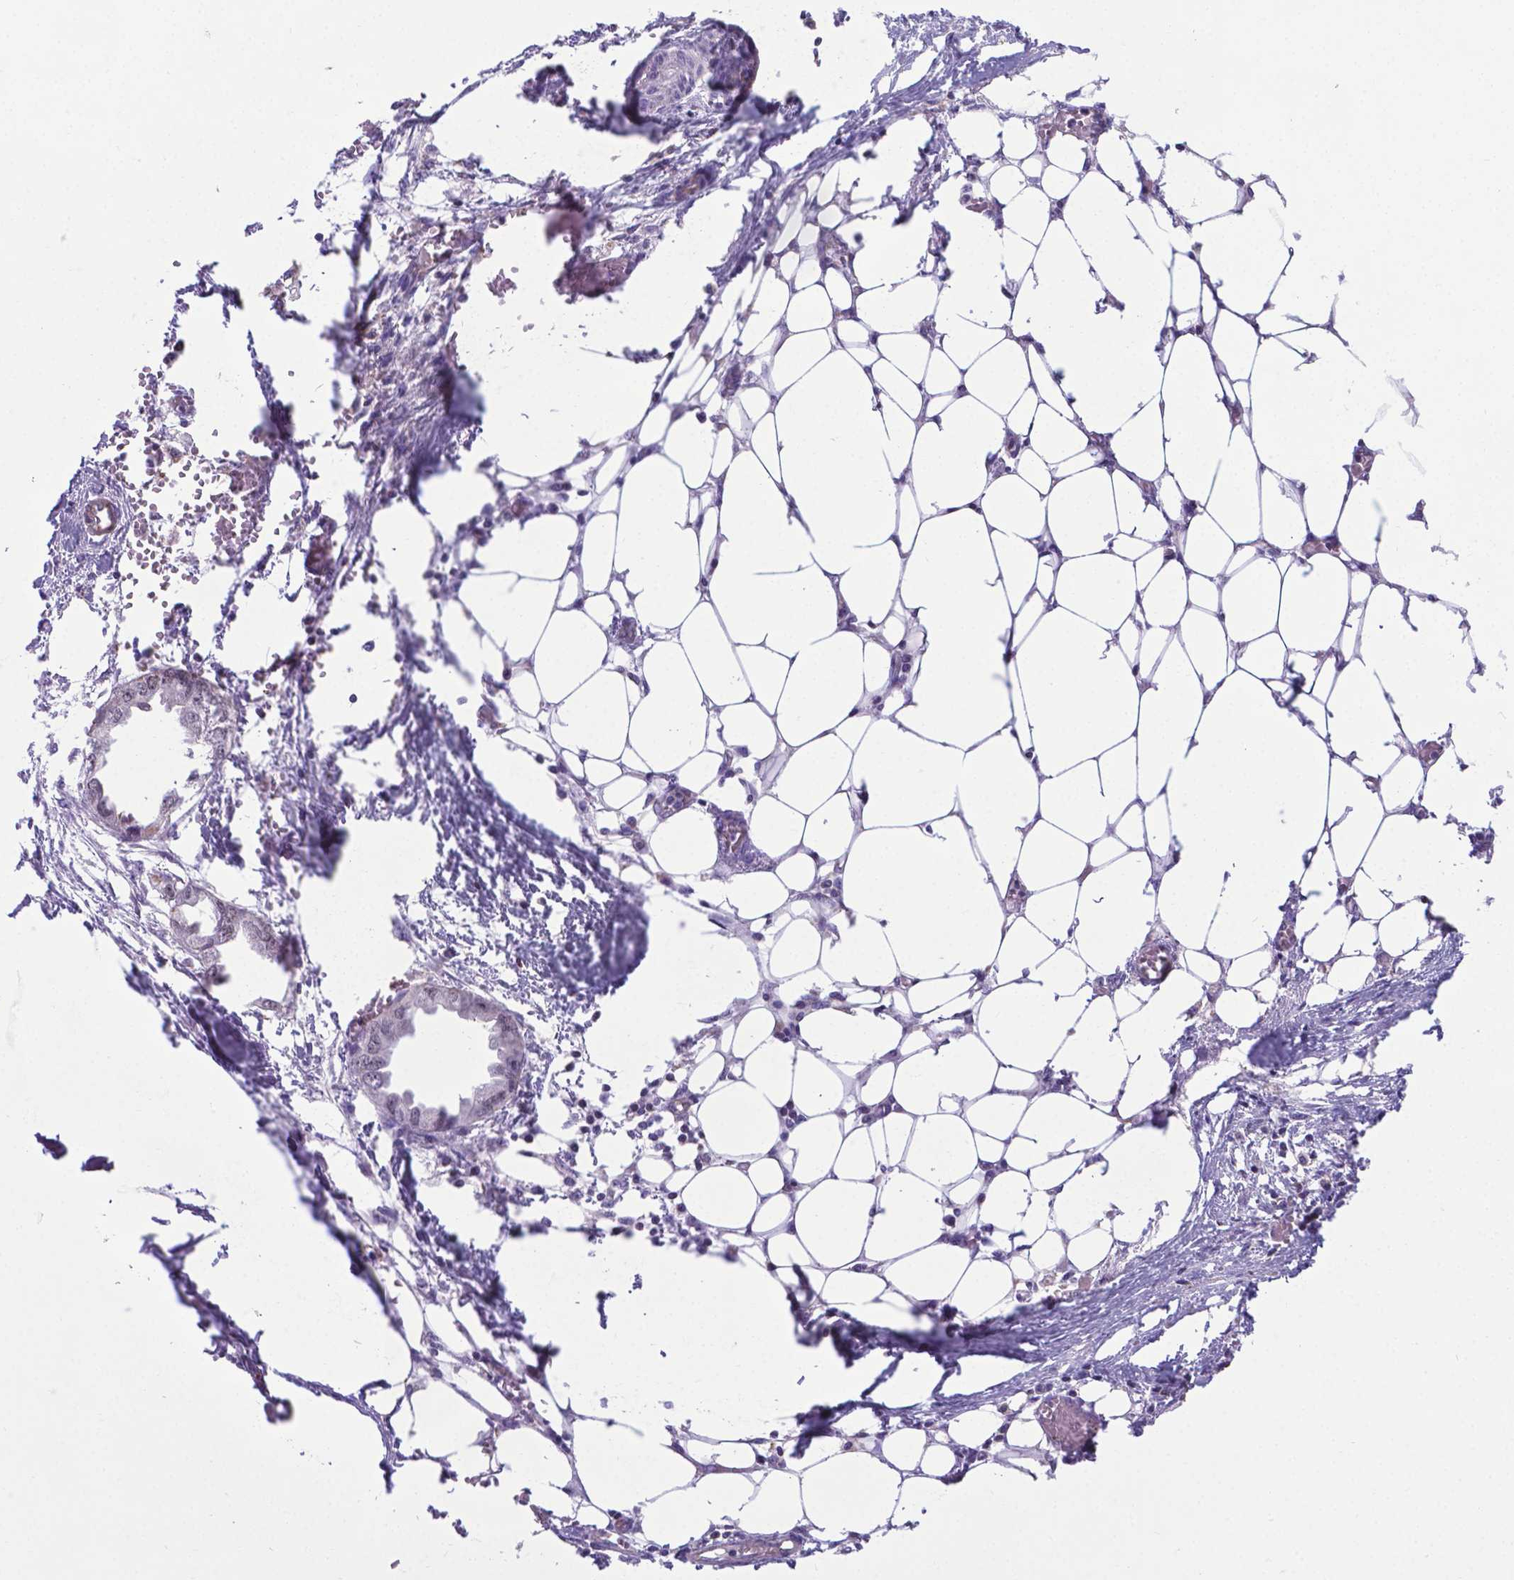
{"staining": {"intensity": "negative", "quantity": "none", "location": "none"}, "tissue": "endometrial cancer", "cell_type": "Tumor cells", "image_type": "cancer", "snomed": [{"axis": "morphology", "description": "Adenocarcinoma, NOS"}, {"axis": "morphology", "description": "Adenocarcinoma, metastatic, NOS"}, {"axis": "topography", "description": "Adipose tissue"}, {"axis": "topography", "description": "Endometrium"}], "caption": "High power microscopy micrograph of an immunohistochemistry (IHC) image of adenocarcinoma (endometrial), revealing no significant positivity in tumor cells.", "gene": "POU3F3", "patient": {"sex": "female", "age": 67}}